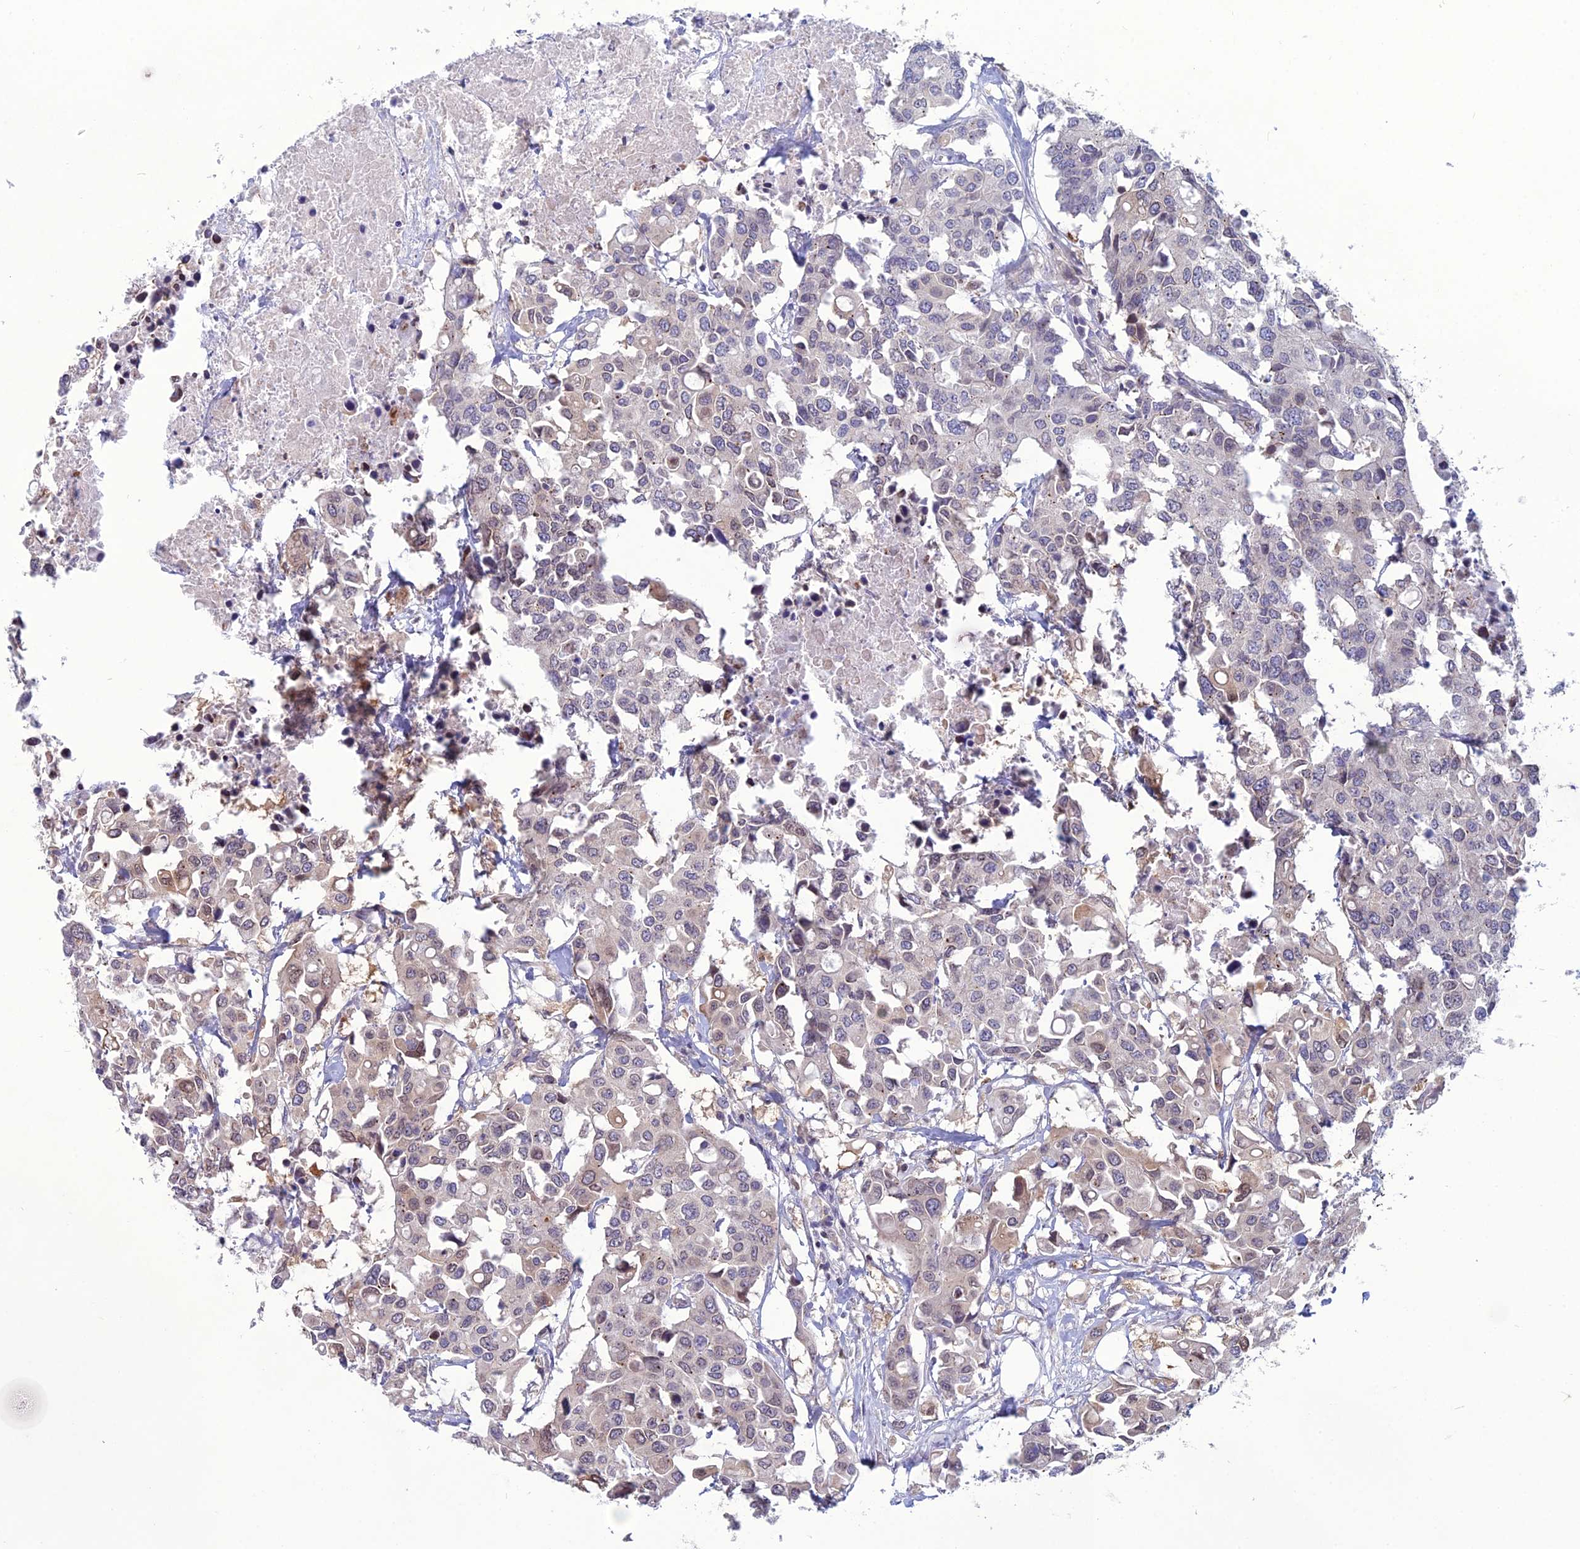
{"staining": {"intensity": "weak", "quantity": "<25%", "location": "nuclear"}, "tissue": "colorectal cancer", "cell_type": "Tumor cells", "image_type": "cancer", "snomed": [{"axis": "morphology", "description": "Adenocarcinoma, NOS"}, {"axis": "topography", "description": "Colon"}], "caption": "Tumor cells show no significant expression in adenocarcinoma (colorectal).", "gene": "WDR46", "patient": {"sex": "male", "age": 77}}